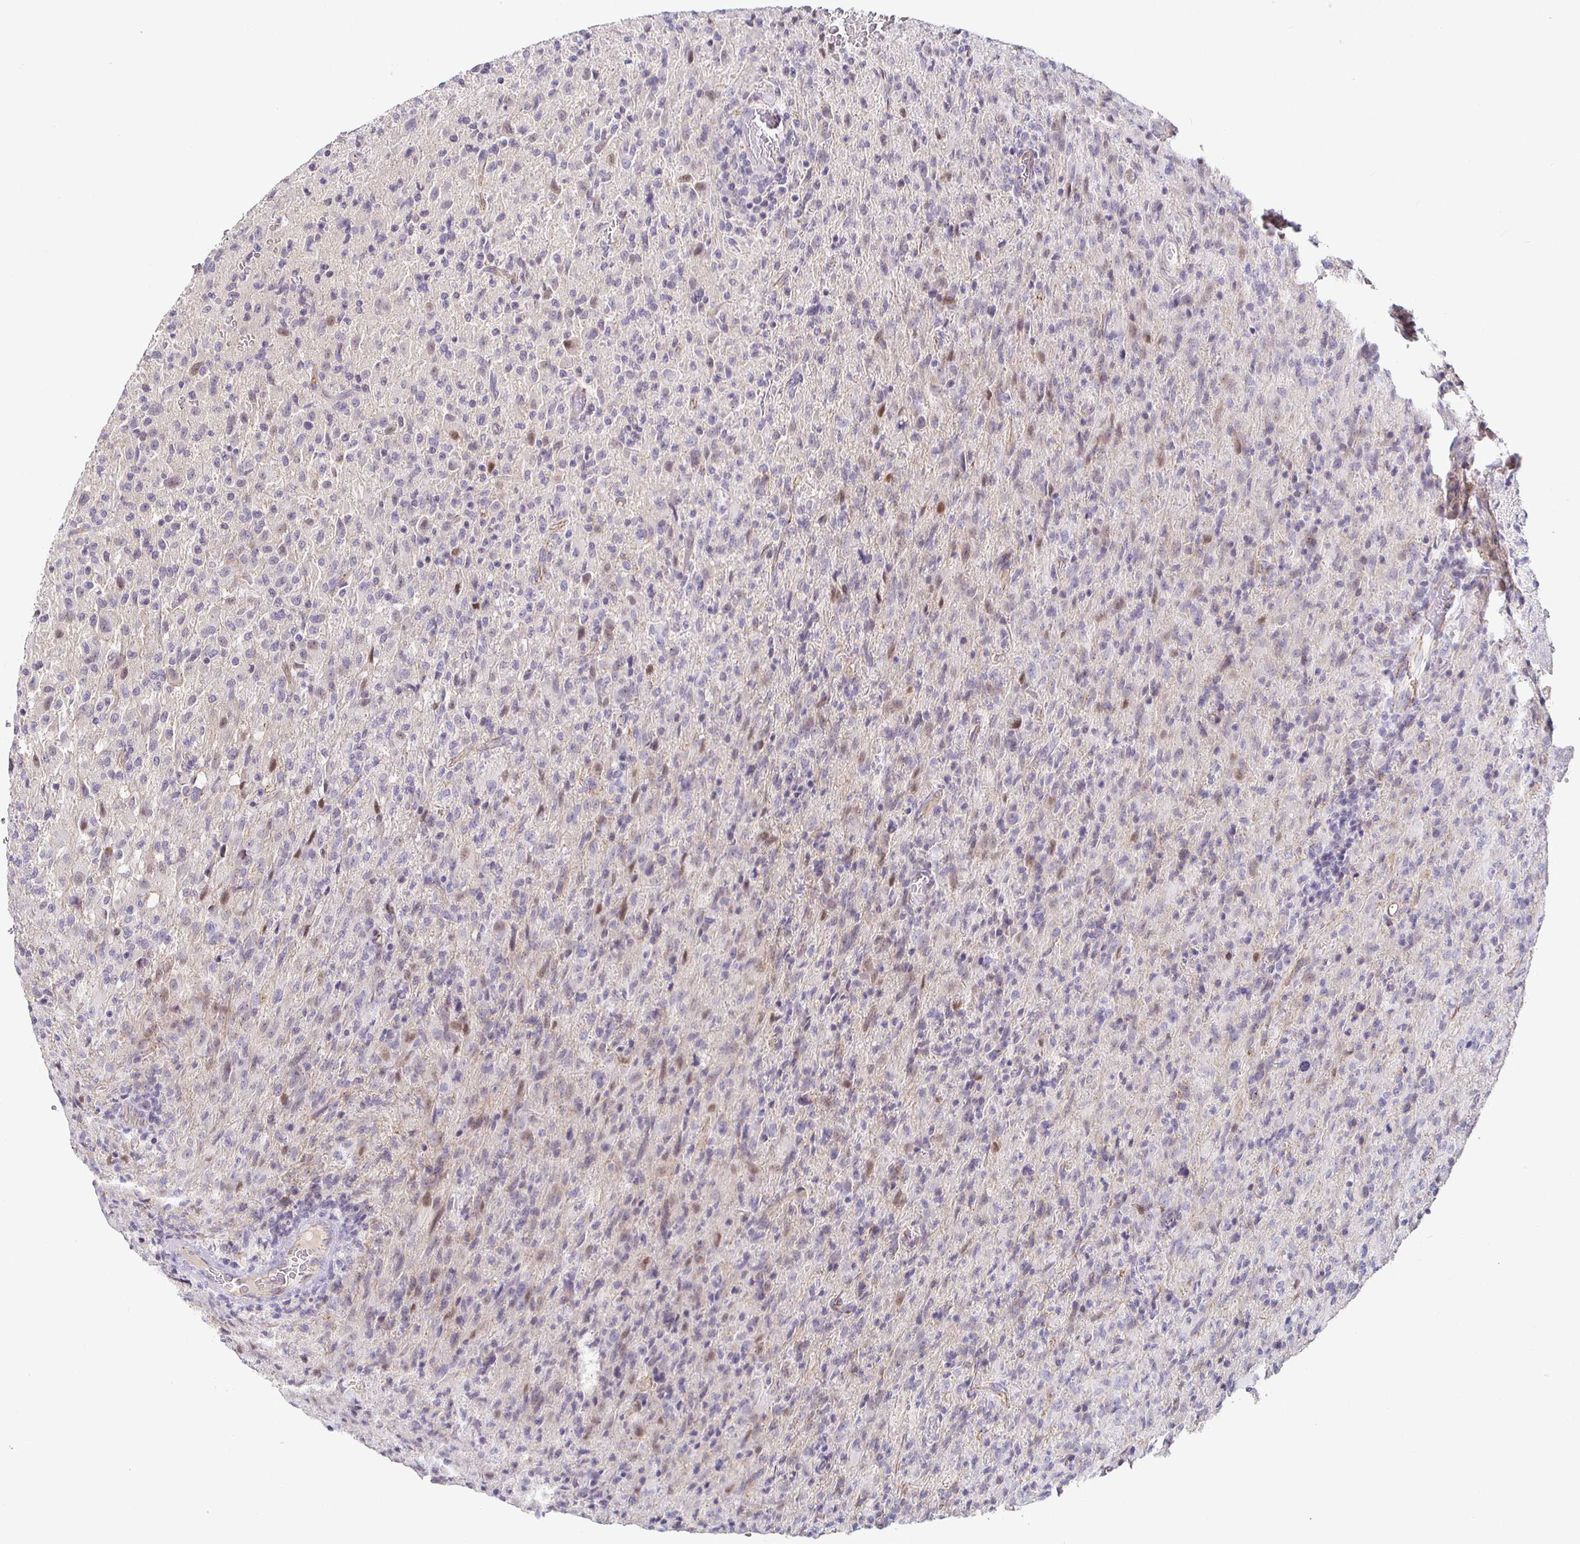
{"staining": {"intensity": "negative", "quantity": "none", "location": "none"}, "tissue": "glioma", "cell_type": "Tumor cells", "image_type": "cancer", "snomed": [{"axis": "morphology", "description": "Glioma, malignant, High grade"}, {"axis": "topography", "description": "Brain"}], "caption": "A histopathology image of human glioma is negative for staining in tumor cells. (IHC, brightfield microscopy, high magnification).", "gene": "PIWIL3", "patient": {"sex": "male", "age": 68}}